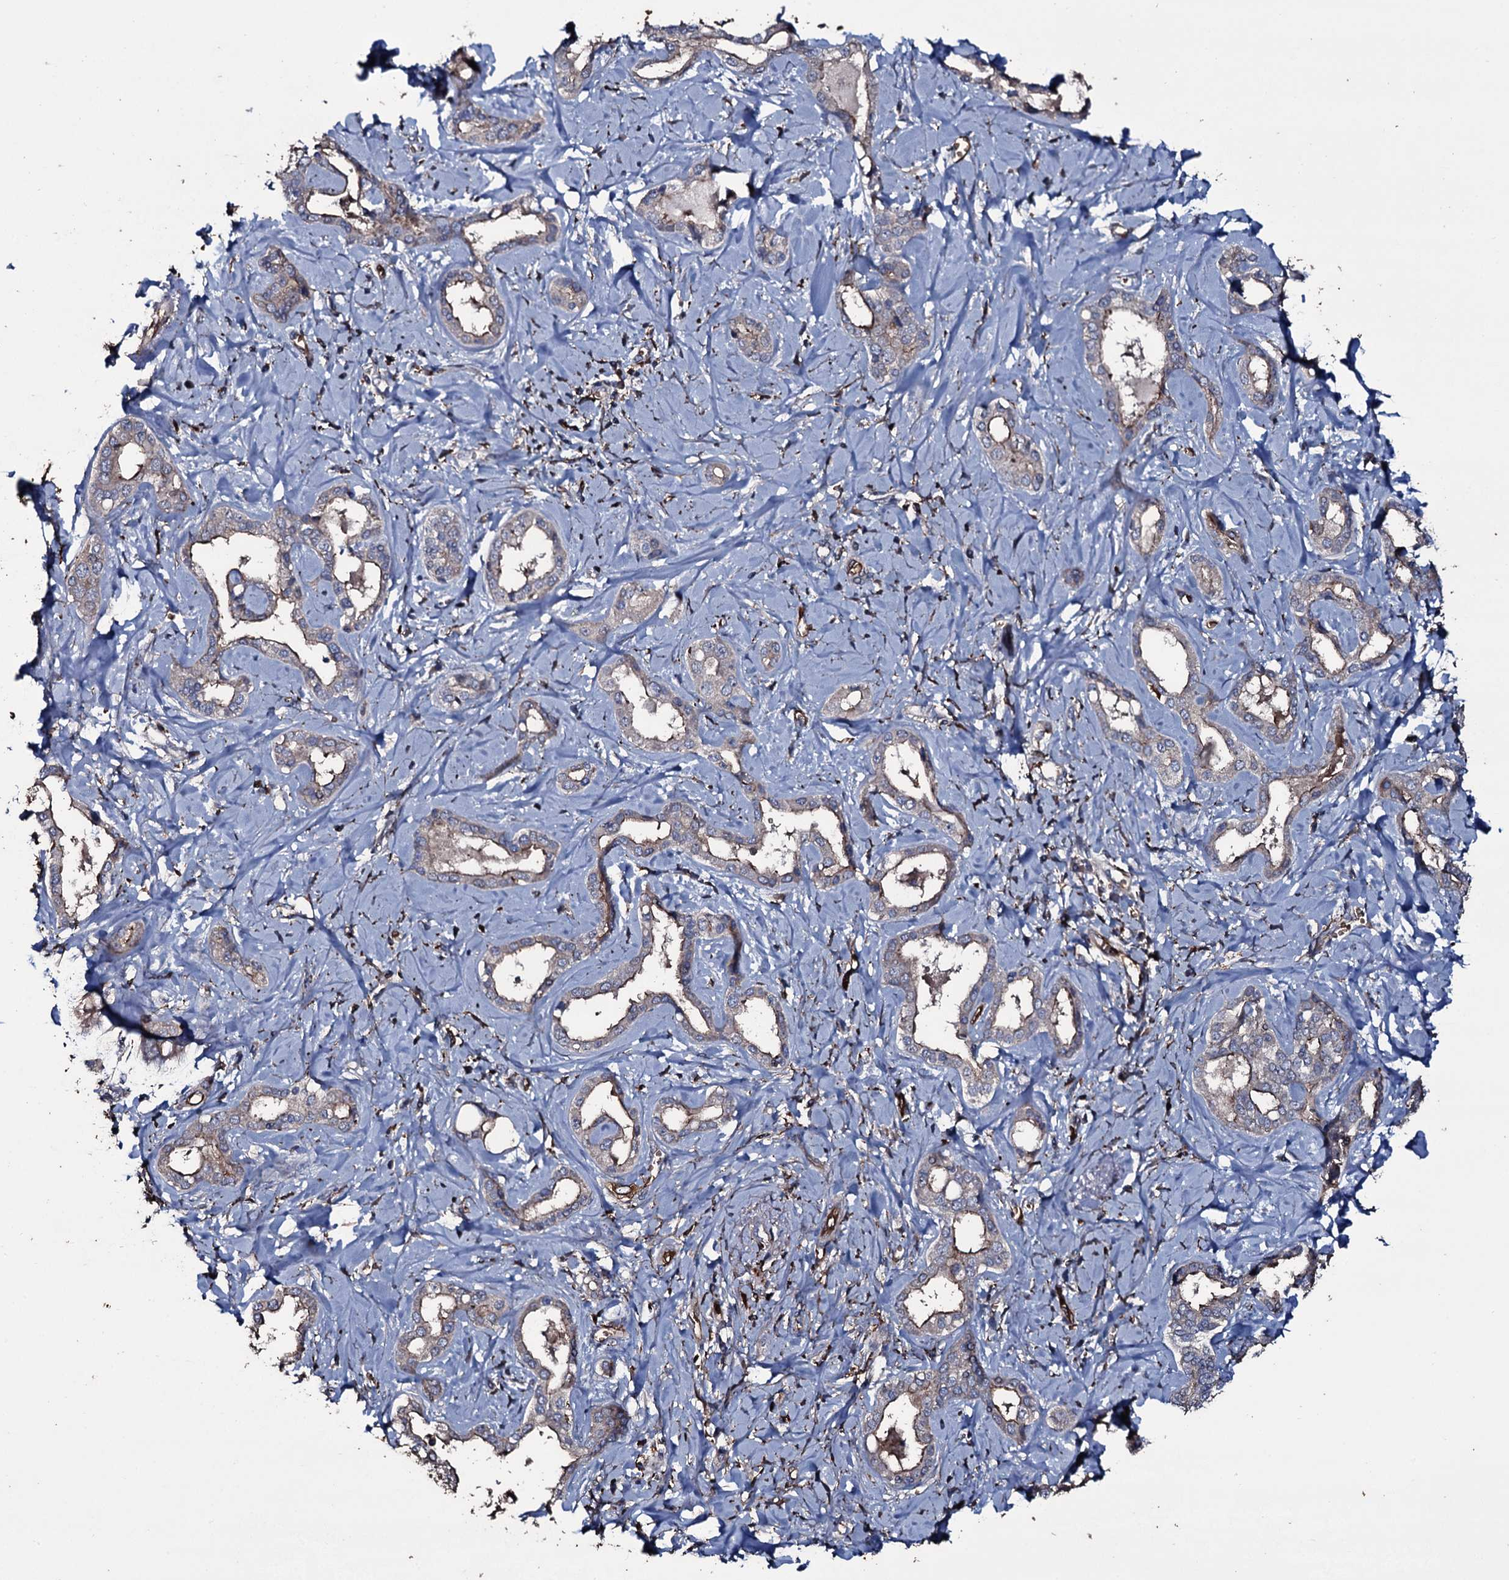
{"staining": {"intensity": "weak", "quantity": "<25%", "location": "cytoplasmic/membranous"}, "tissue": "liver cancer", "cell_type": "Tumor cells", "image_type": "cancer", "snomed": [{"axis": "morphology", "description": "Cholangiocarcinoma"}, {"axis": "topography", "description": "Liver"}], "caption": "This image is of cholangiocarcinoma (liver) stained with immunohistochemistry (IHC) to label a protein in brown with the nuclei are counter-stained blue. There is no expression in tumor cells. (Immunohistochemistry (ihc), brightfield microscopy, high magnification).", "gene": "ZSWIM8", "patient": {"sex": "female", "age": 77}}